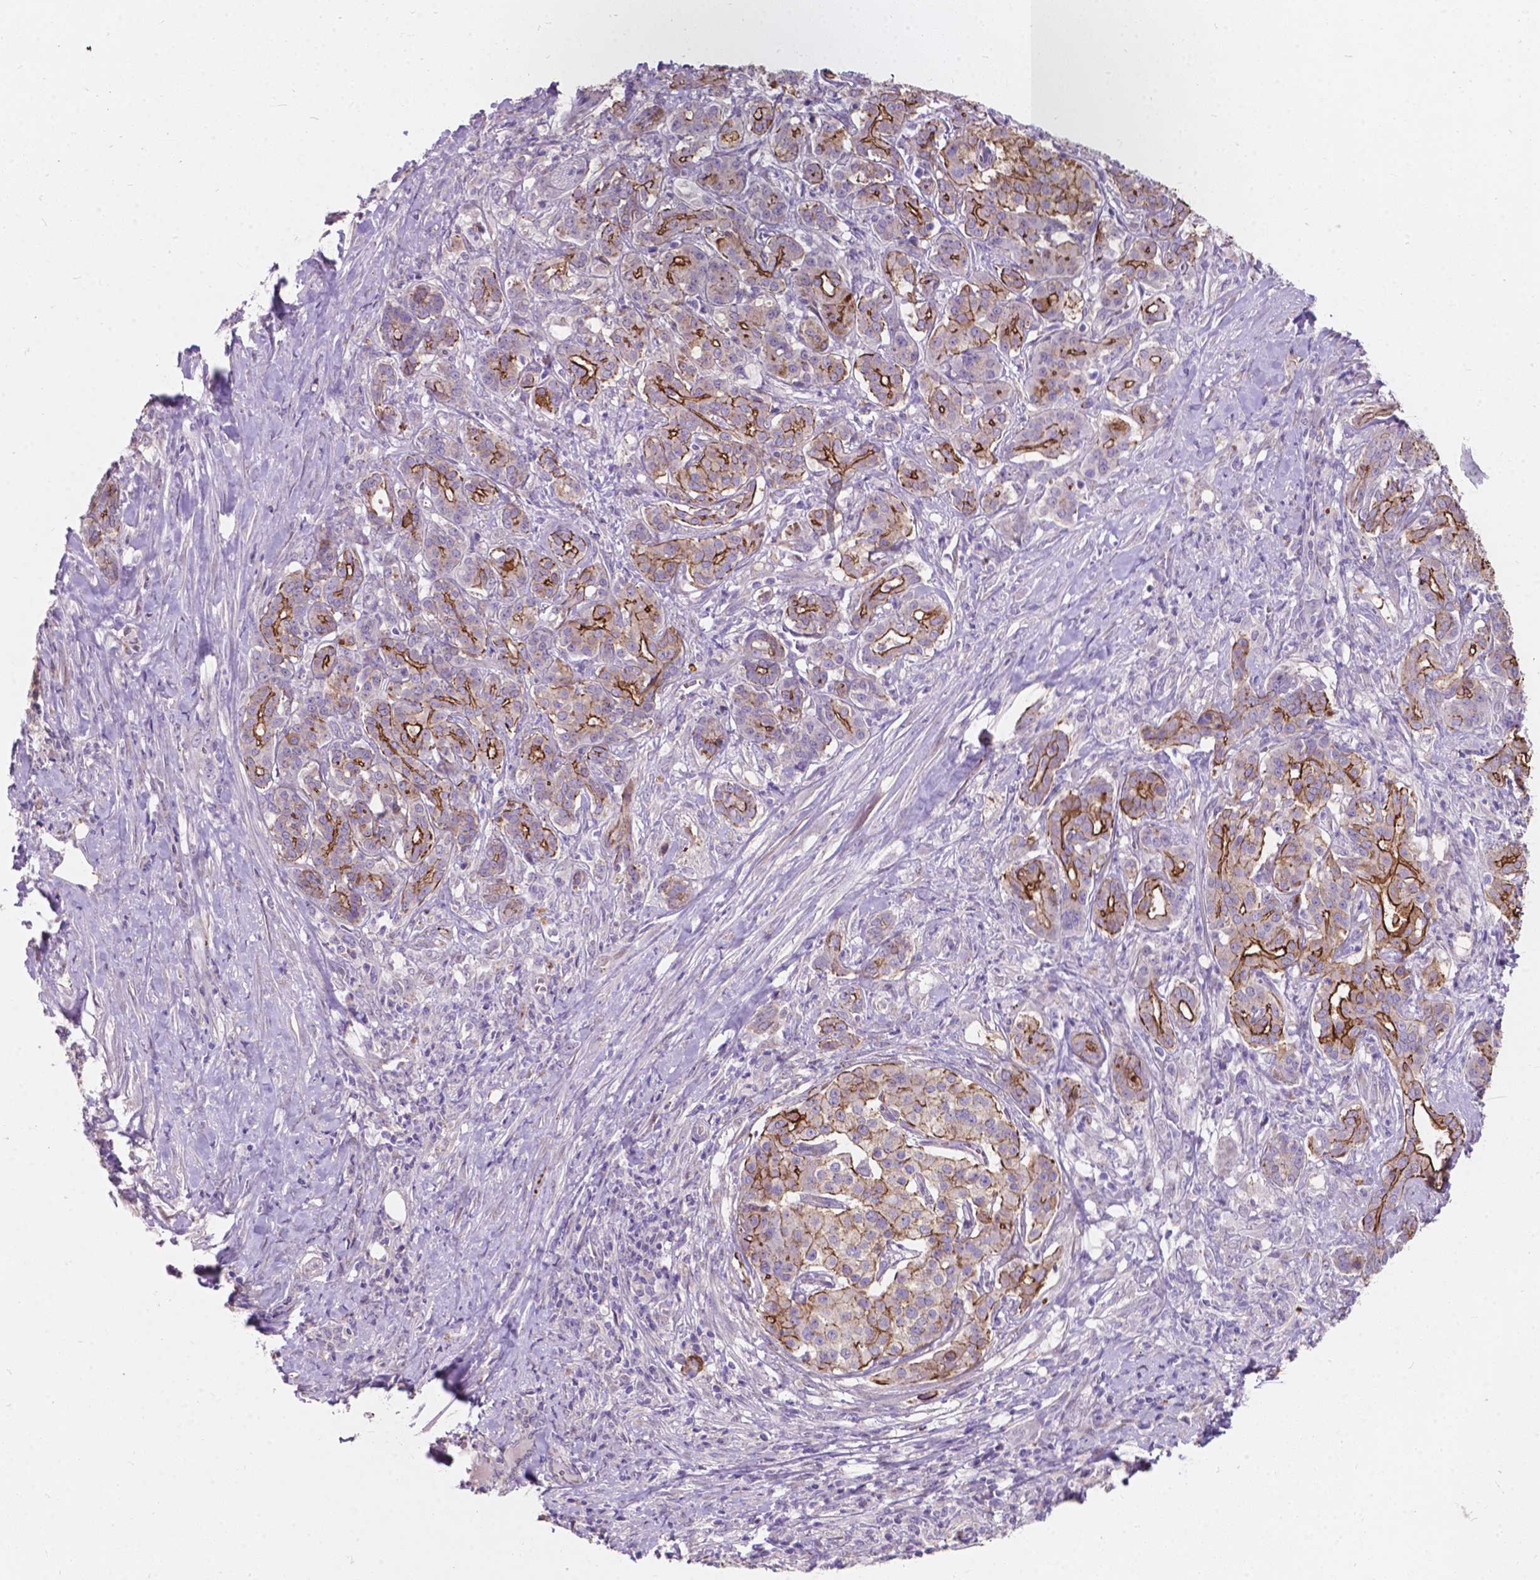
{"staining": {"intensity": "moderate", "quantity": "<25%", "location": "cytoplasmic/membranous"}, "tissue": "pancreatic cancer", "cell_type": "Tumor cells", "image_type": "cancer", "snomed": [{"axis": "morphology", "description": "Normal tissue, NOS"}, {"axis": "morphology", "description": "Inflammation, NOS"}, {"axis": "morphology", "description": "Adenocarcinoma, NOS"}, {"axis": "topography", "description": "Pancreas"}], "caption": "The histopathology image displays immunohistochemical staining of adenocarcinoma (pancreatic). There is moderate cytoplasmic/membranous expression is identified in approximately <25% of tumor cells. The protein of interest is shown in brown color, while the nuclei are stained blue.", "gene": "MYH14", "patient": {"sex": "male", "age": 57}}